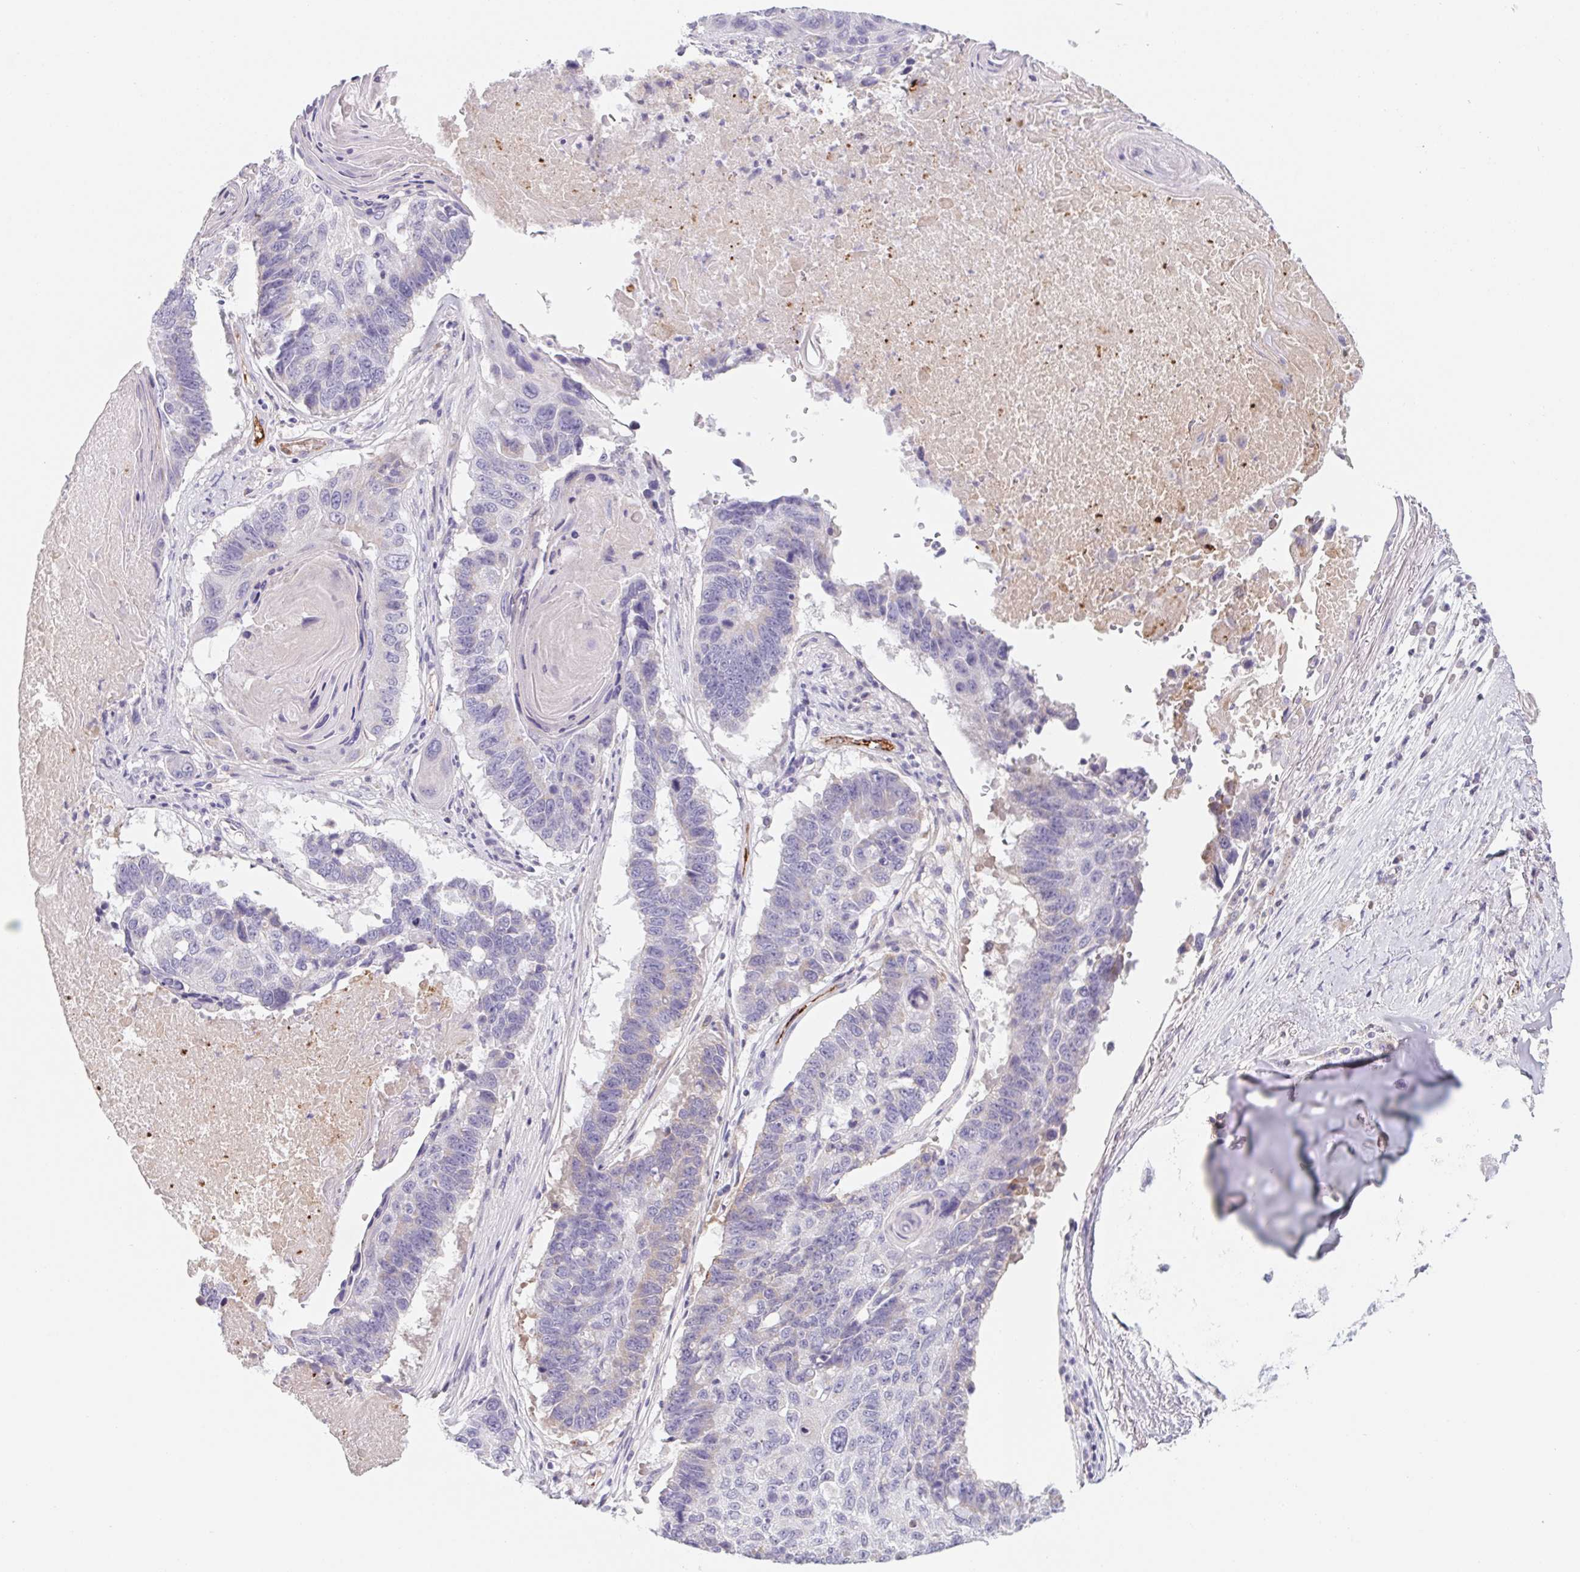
{"staining": {"intensity": "negative", "quantity": "none", "location": "none"}, "tissue": "lung cancer", "cell_type": "Tumor cells", "image_type": "cancer", "snomed": [{"axis": "morphology", "description": "Squamous cell carcinoma, NOS"}, {"axis": "topography", "description": "Lung"}], "caption": "This photomicrograph is of lung cancer stained with IHC to label a protein in brown with the nuclei are counter-stained blue. There is no expression in tumor cells.", "gene": "LPA", "patient": {"sex": "male", "age": 73}}